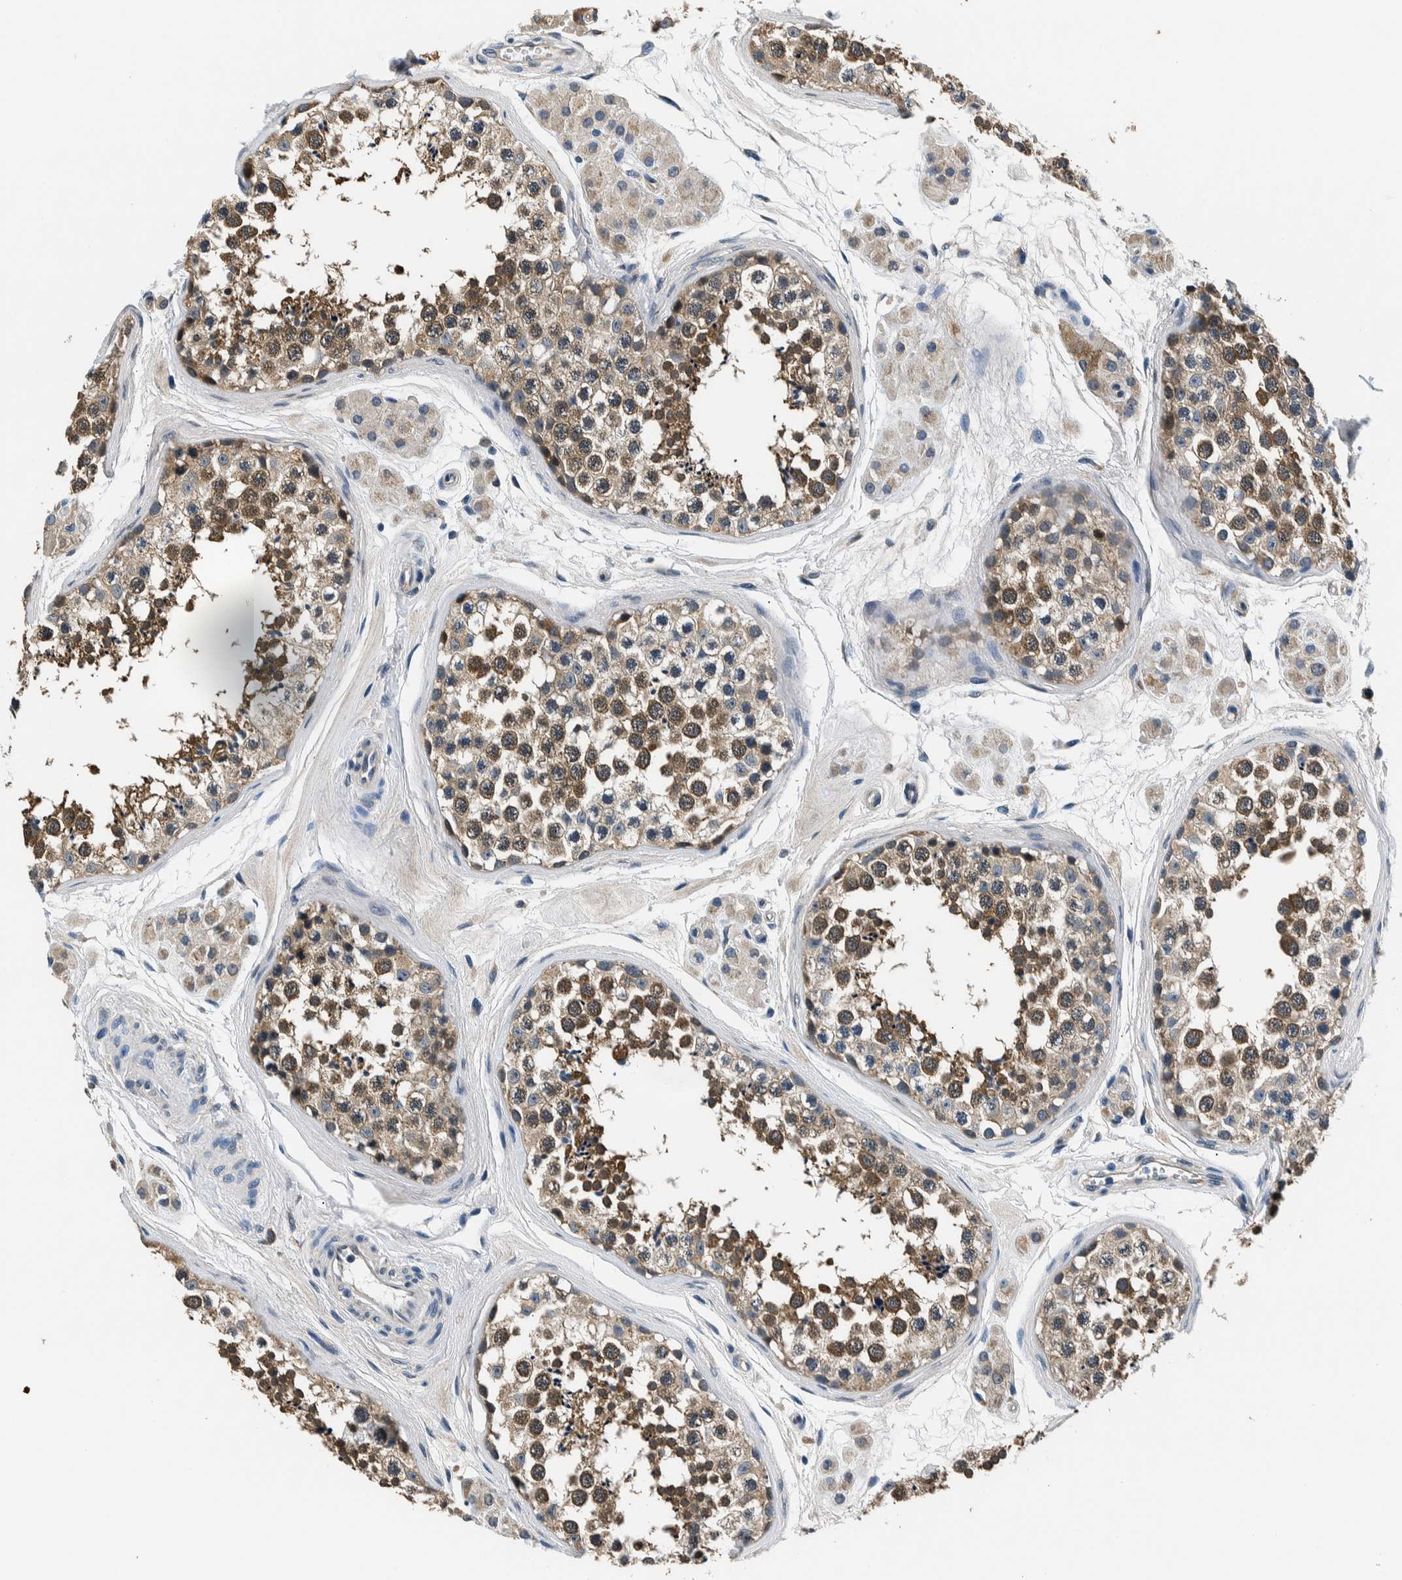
{"staining": {"intensity": "moderate", "quantity": "25%-75%", "location": "cytoplasmic/membranous"}, "tissue": "testis", "cell_type": "Cells in seminiferous ducts", "image_type": "normal", "snomed": [{"axis": "morphology", "description": "Normal tissue, NOS"}, {"axis": "topography", "description": "Testis"}], "caption": "Immunohistochemistry image of unremarkable testis: testis stained using IHC shows medium levels of moderate protein expression localized specifically in the cytoplasmic/membranous of cells in seminiferous ducts, appearing as a cytoplasmic/membranous brown color.", "gene": "NIBAN2", "patient": {"sex": "male", "age": 56}}